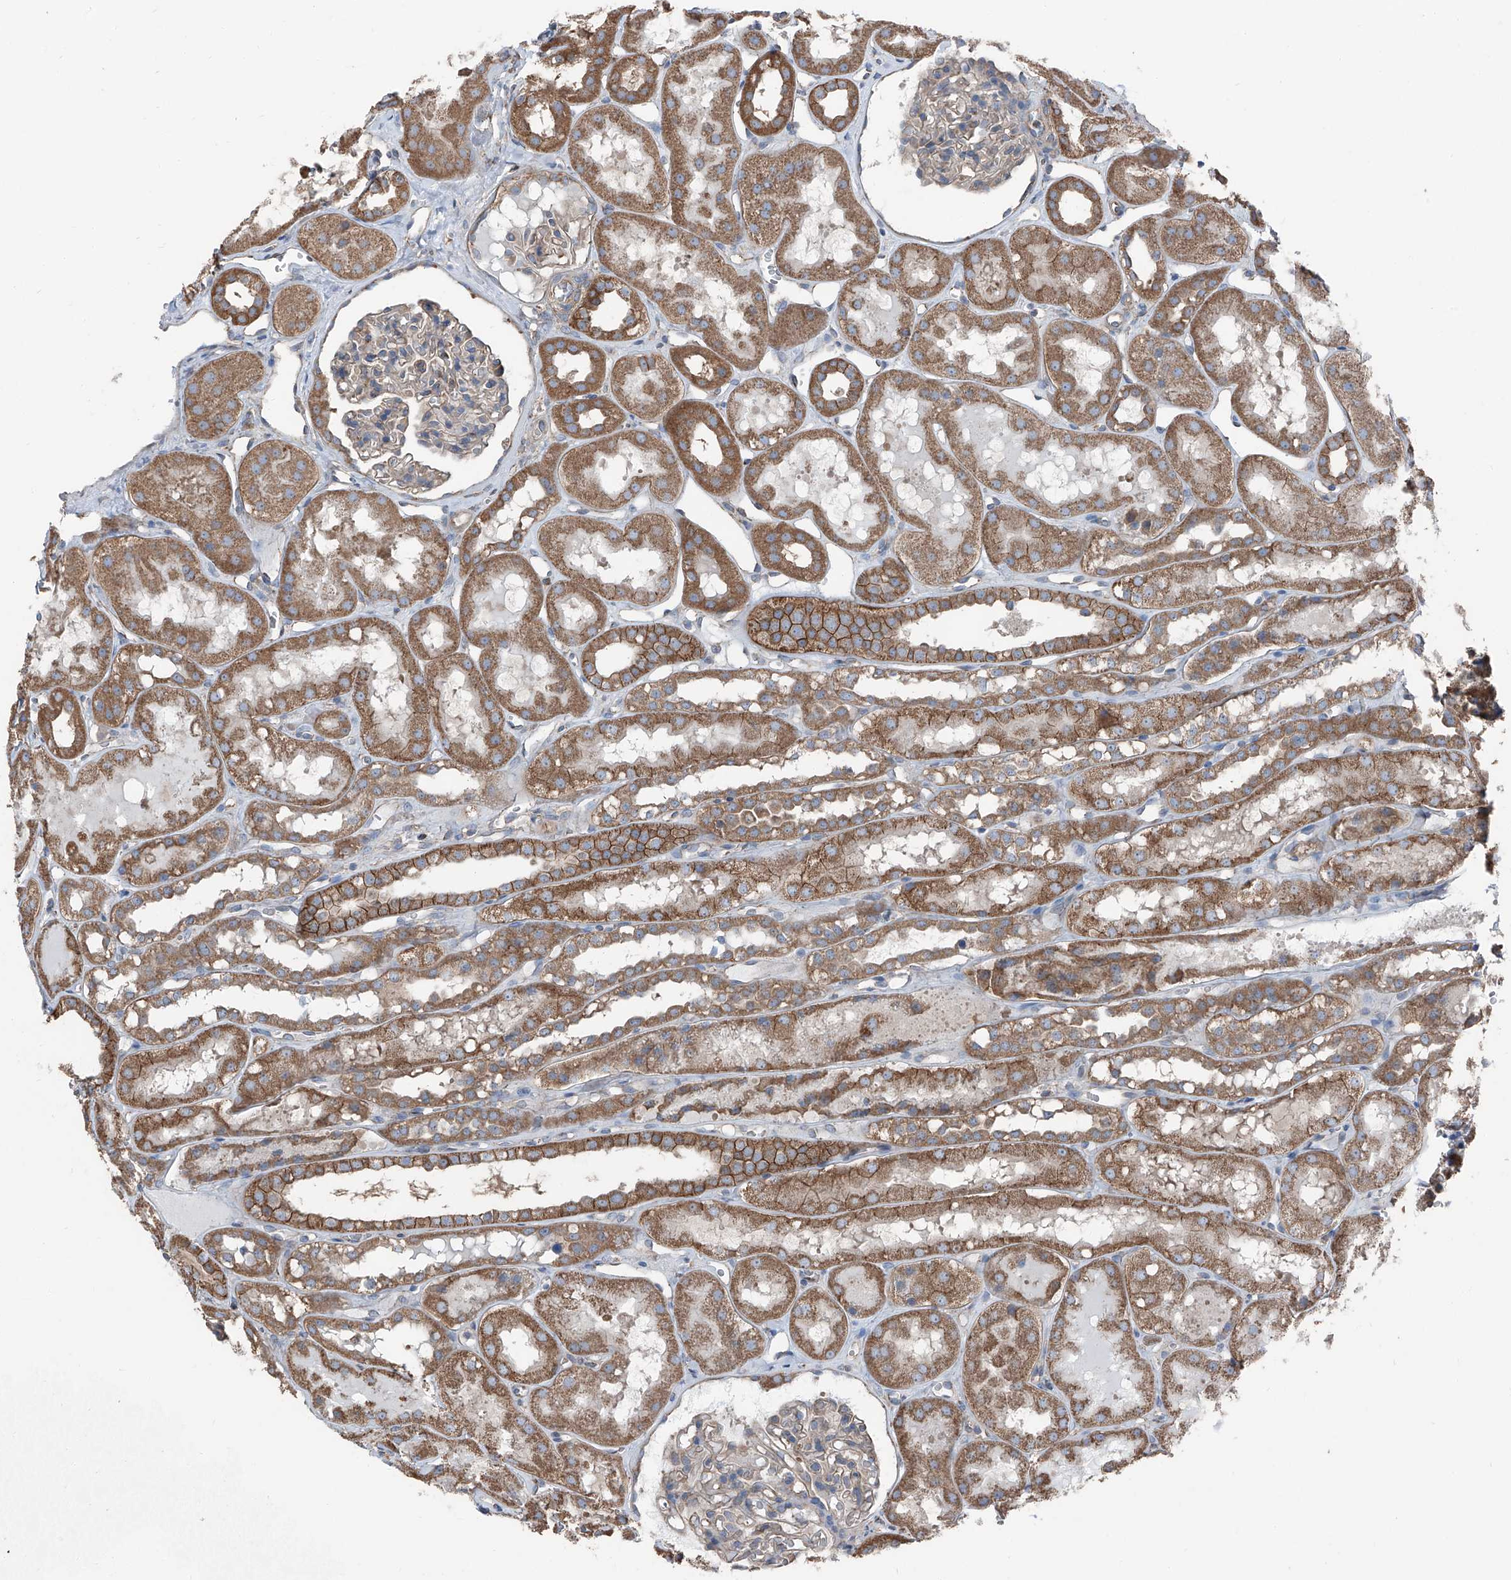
{"staining": {"intensity": "negative", "quantity": "none", "location": "none"}, "tissue": "kidney", "cell_type": "Cells in glomeruli", "image_type": "normal", "snomed": [{"axis": "morphology", "description": "Normal tissue, NOS"}, {"axis": "topography", "description": "Kidney"}], "caption": "An immunohistochemistry micrograph of benign kidney is shown. There is no staining in cells in glomeruli of kidney. The staining is performed using DAB brown chromogen with nuclei counter-stained in using hematoxylin.", "gene": "GPR142", "patient": {"sex": "male", "age": 16}}